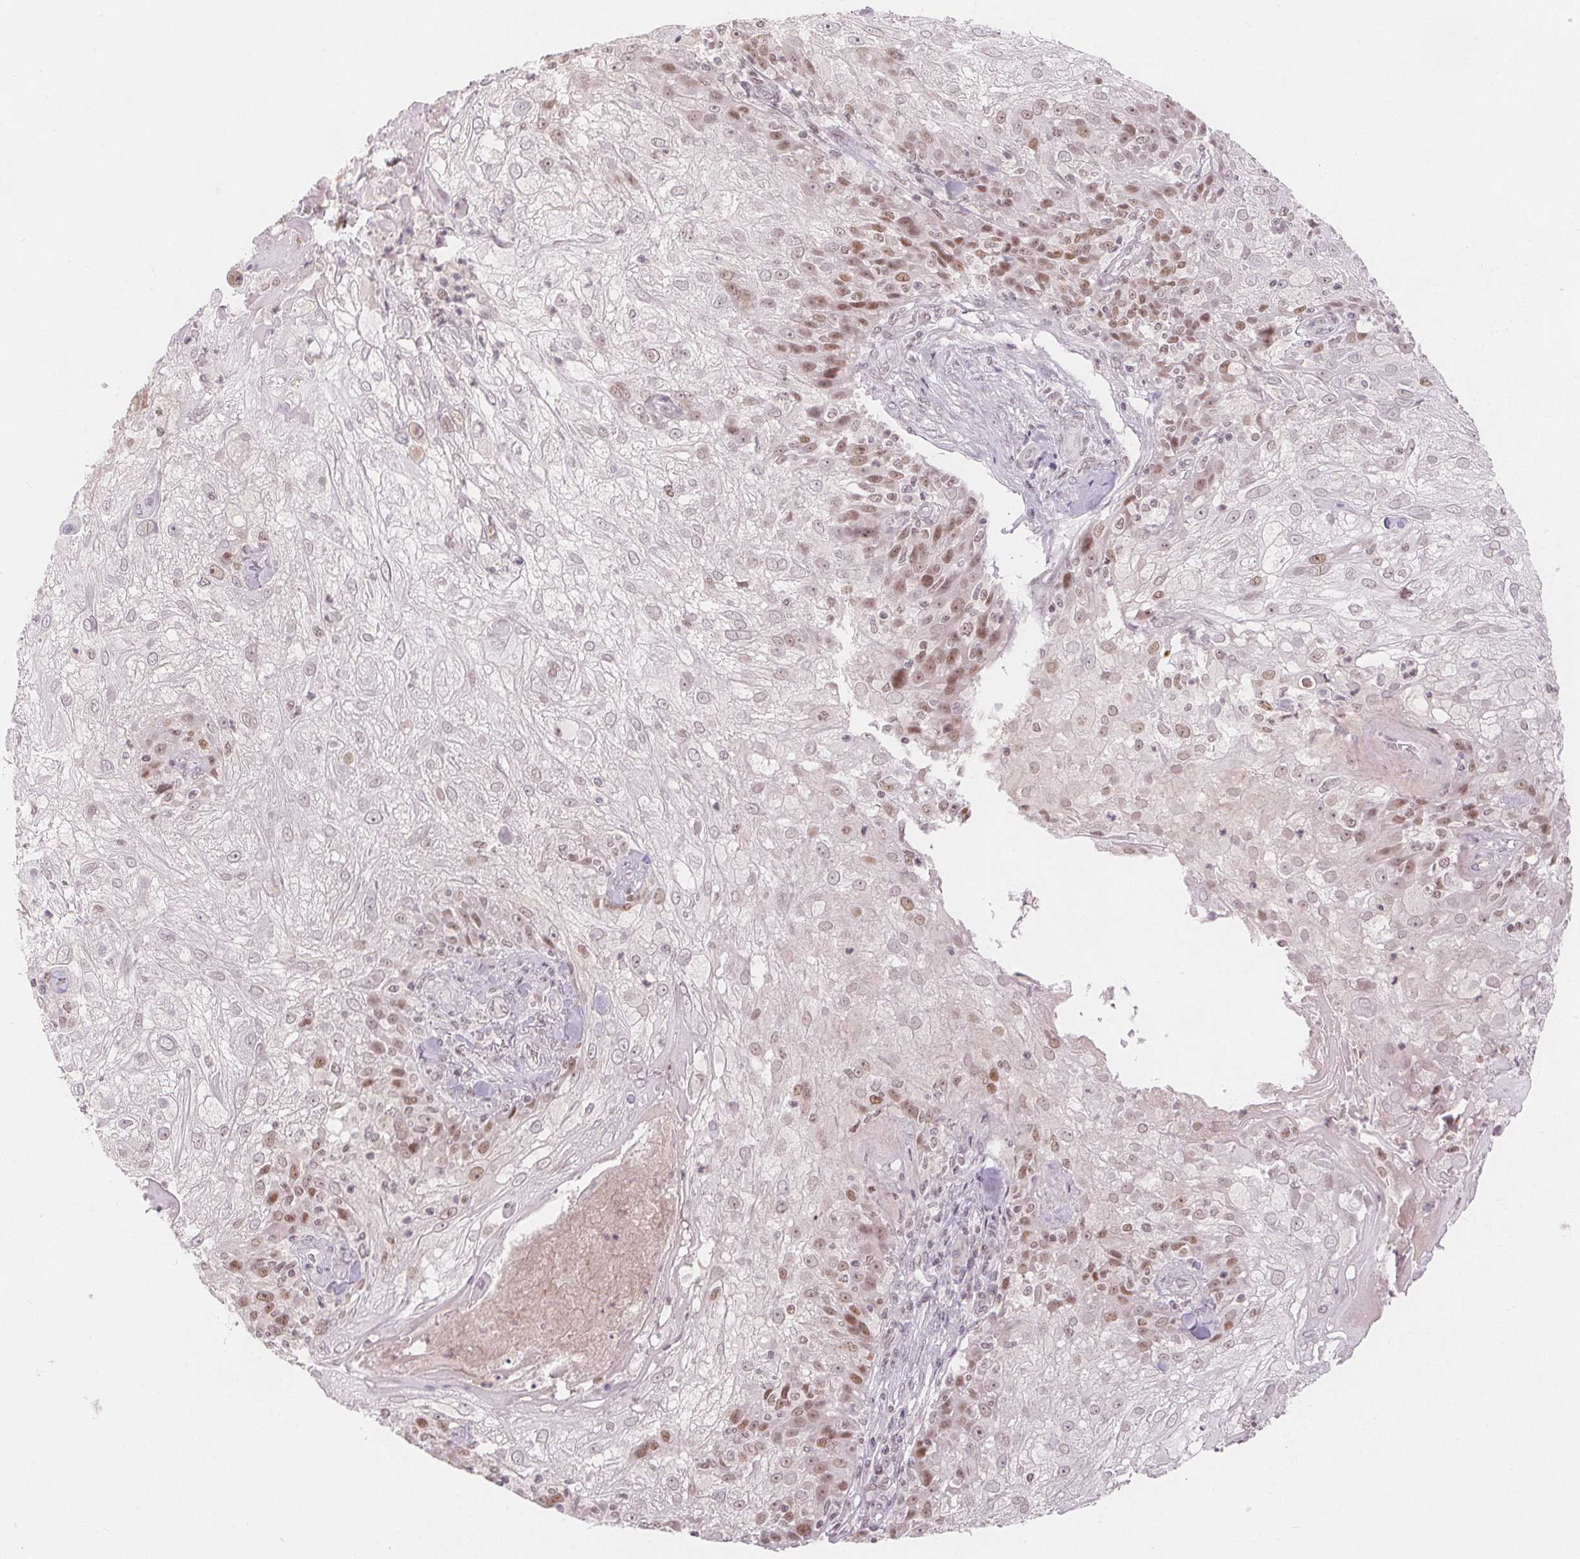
{"staining": {"intensity": "moderate", "quantity": "<25%", "location": "nuclear"}, "tissue": "skin cancer", "cell_type": "Tumor cells", "image_type": "cancer", "snomed": [{"axis": "morphology", "description": "Normal tissue, NOS"}, {"axis": "morphology", "description": "Squamous cell carcinoma, NOS"}, {"axis": "topography", "description": "Skin"}], "caption": "Skin squamous cell carcinoma stained with DAB (3,3'-diaminobenzidine) IHC demonstrates low levels of moderate nuclear positivity in about <25% of tumor cells.", "gene": "DEK", "patient": {"sex": "female", "age": 83}}